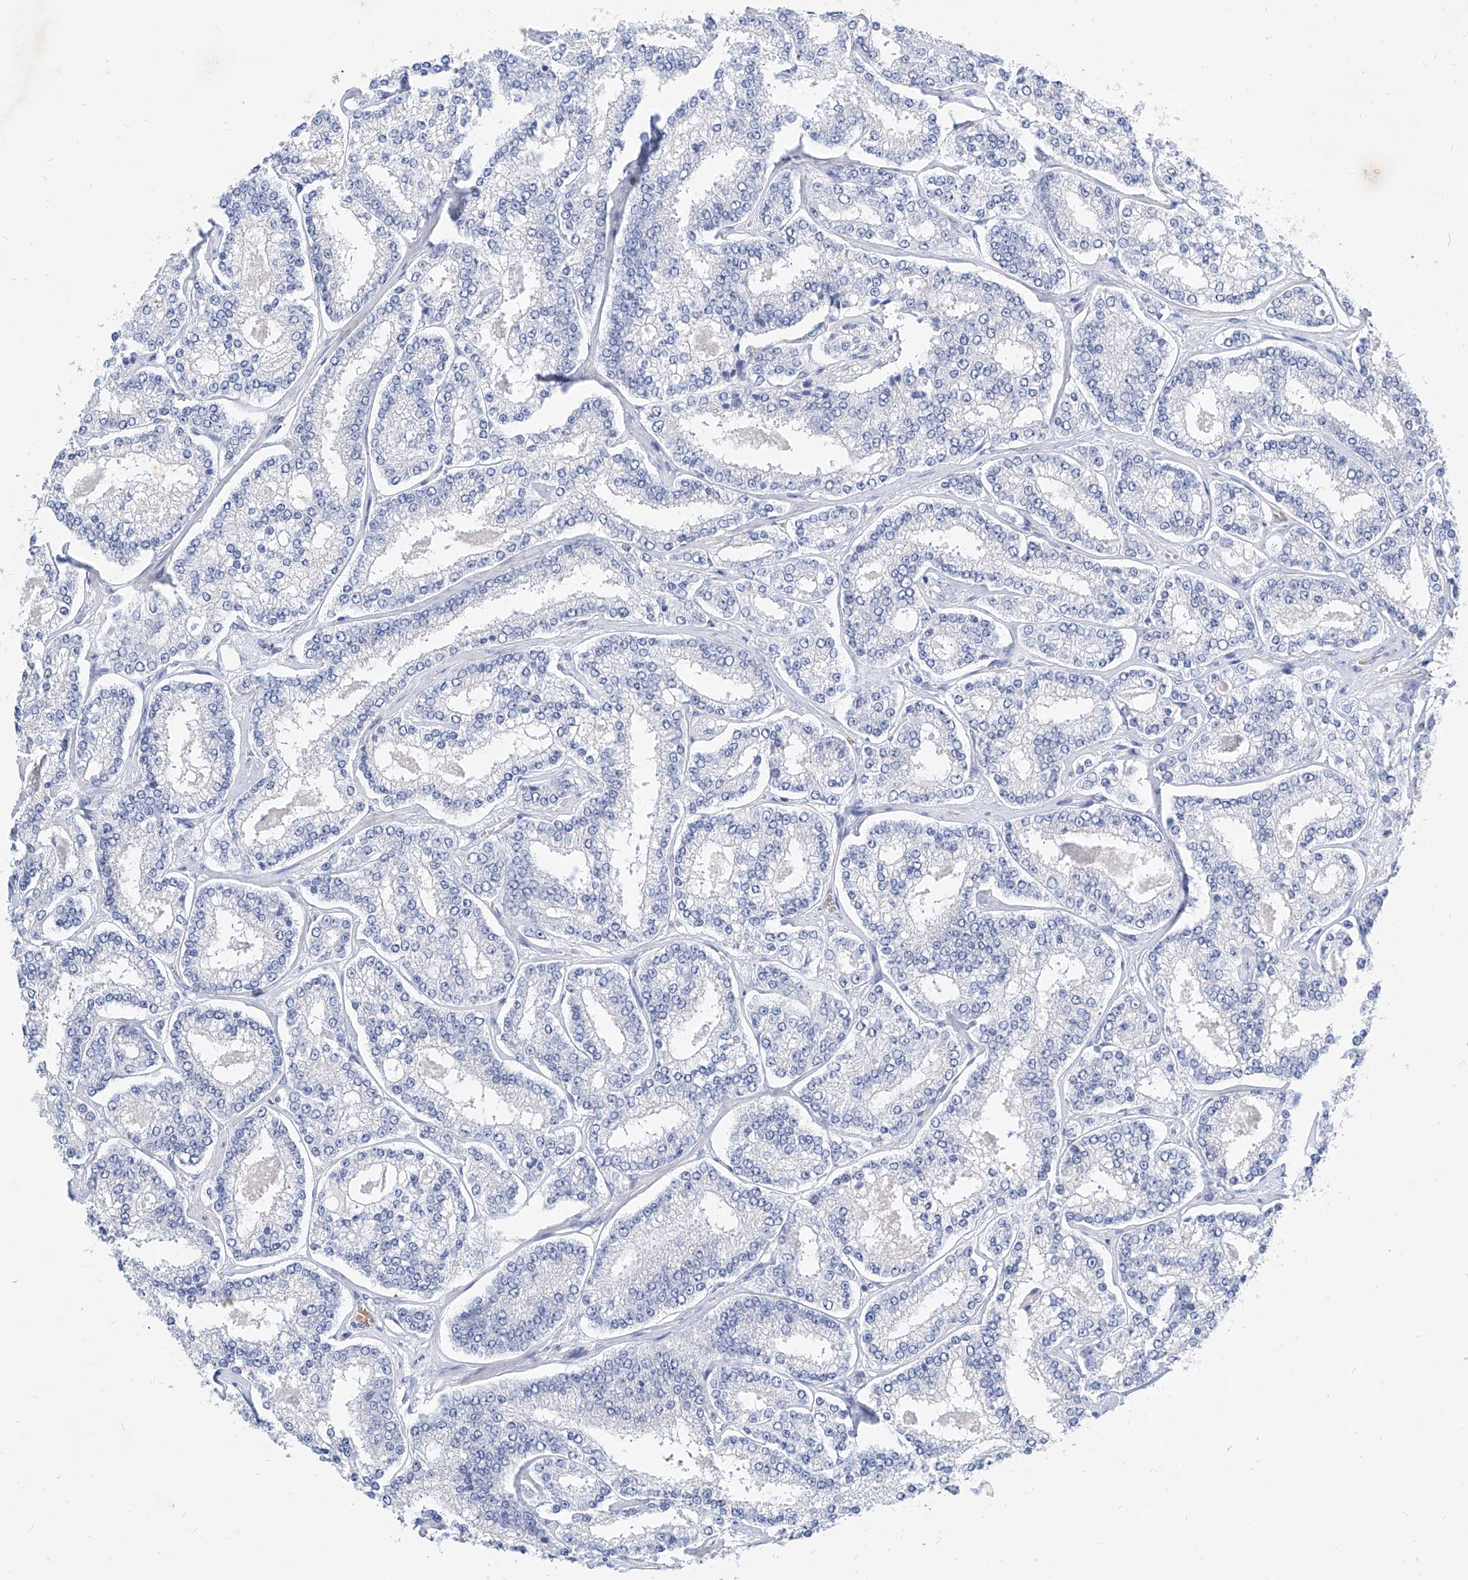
{"staining": {"intensity": "negative", "quantity": "none", "location": "none"}, "tissue": "prostate cancer", "cell_type": "Tumor cells", "image_type": "cancer", "snomed": [{"axis": "morphology", "description": "Normal tissue, NOS"}, {"axis": "morphology", "description": "Adenocarcinoma, High grade"}, {"axis": "topography", "description": "Prostate"}], "caption": "IHC photomicrograph of prostate cancer (high-grade adenocarcinoma) stained for a protein (brown), which shows no staining in tumor cells.", "gene": "BPTF", "patient": {"sex": "male", "age": 83}}